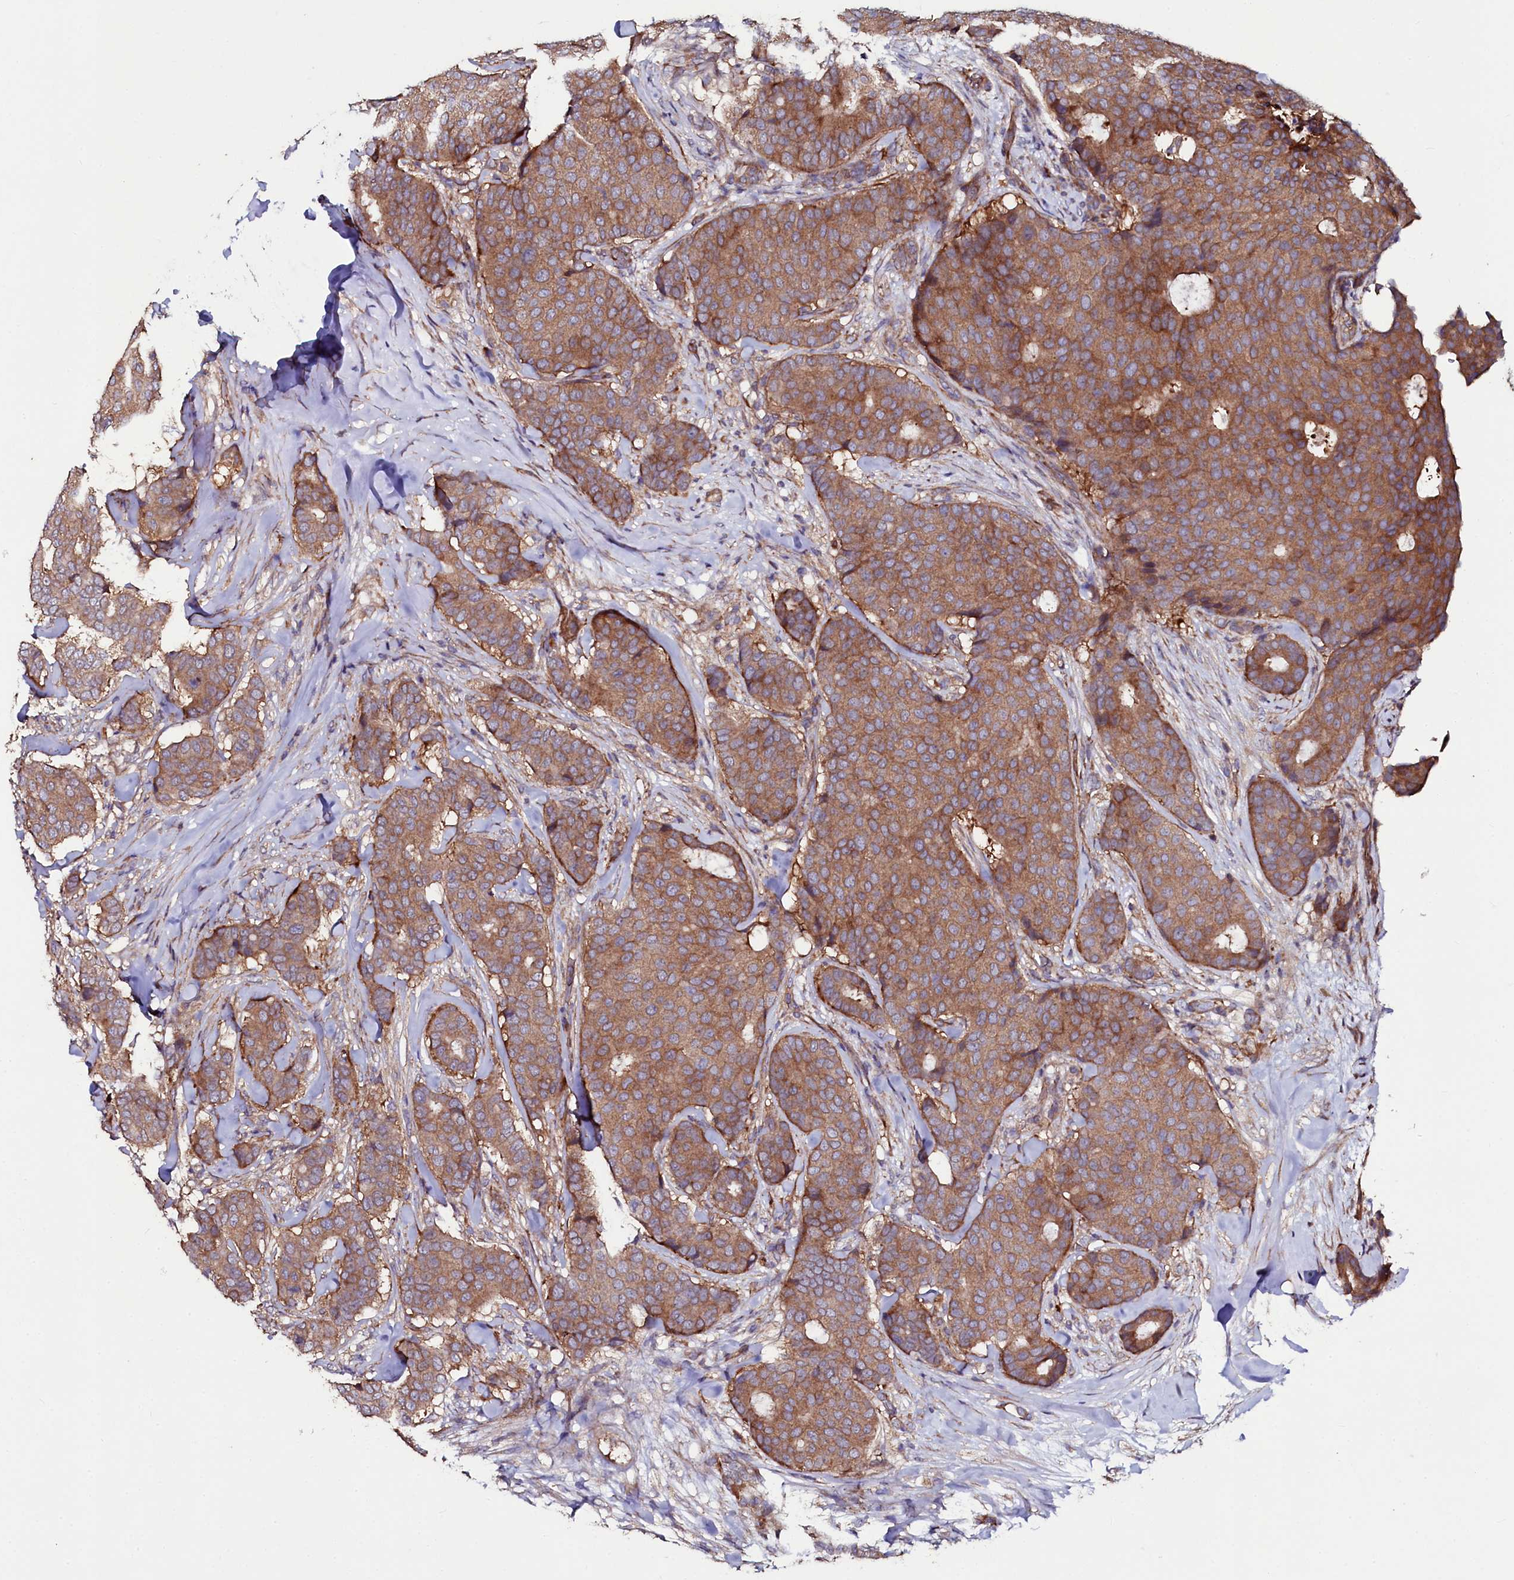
{"staining": {"intensity": "moderate", "quantity": ">75%", "location": "cytoplasmic/membranous"}, "tissue": "breast cancer", "cell_type": "Tumor cells", "image_type": "cancer", "snomed": [{"axis": "morphology", "description": "Duct carcinoma"}, {"axis": "topography", "description": "Breast"}], "caption": "High-power microscopy captured an immunohistochemistry (IHC) image of breast cancer, revealing moderate cytoplasmic/membranous expression in about >75% of tumor cells.", "gene": "USPL1", "patient": {"sex": "female", "age": 75}}